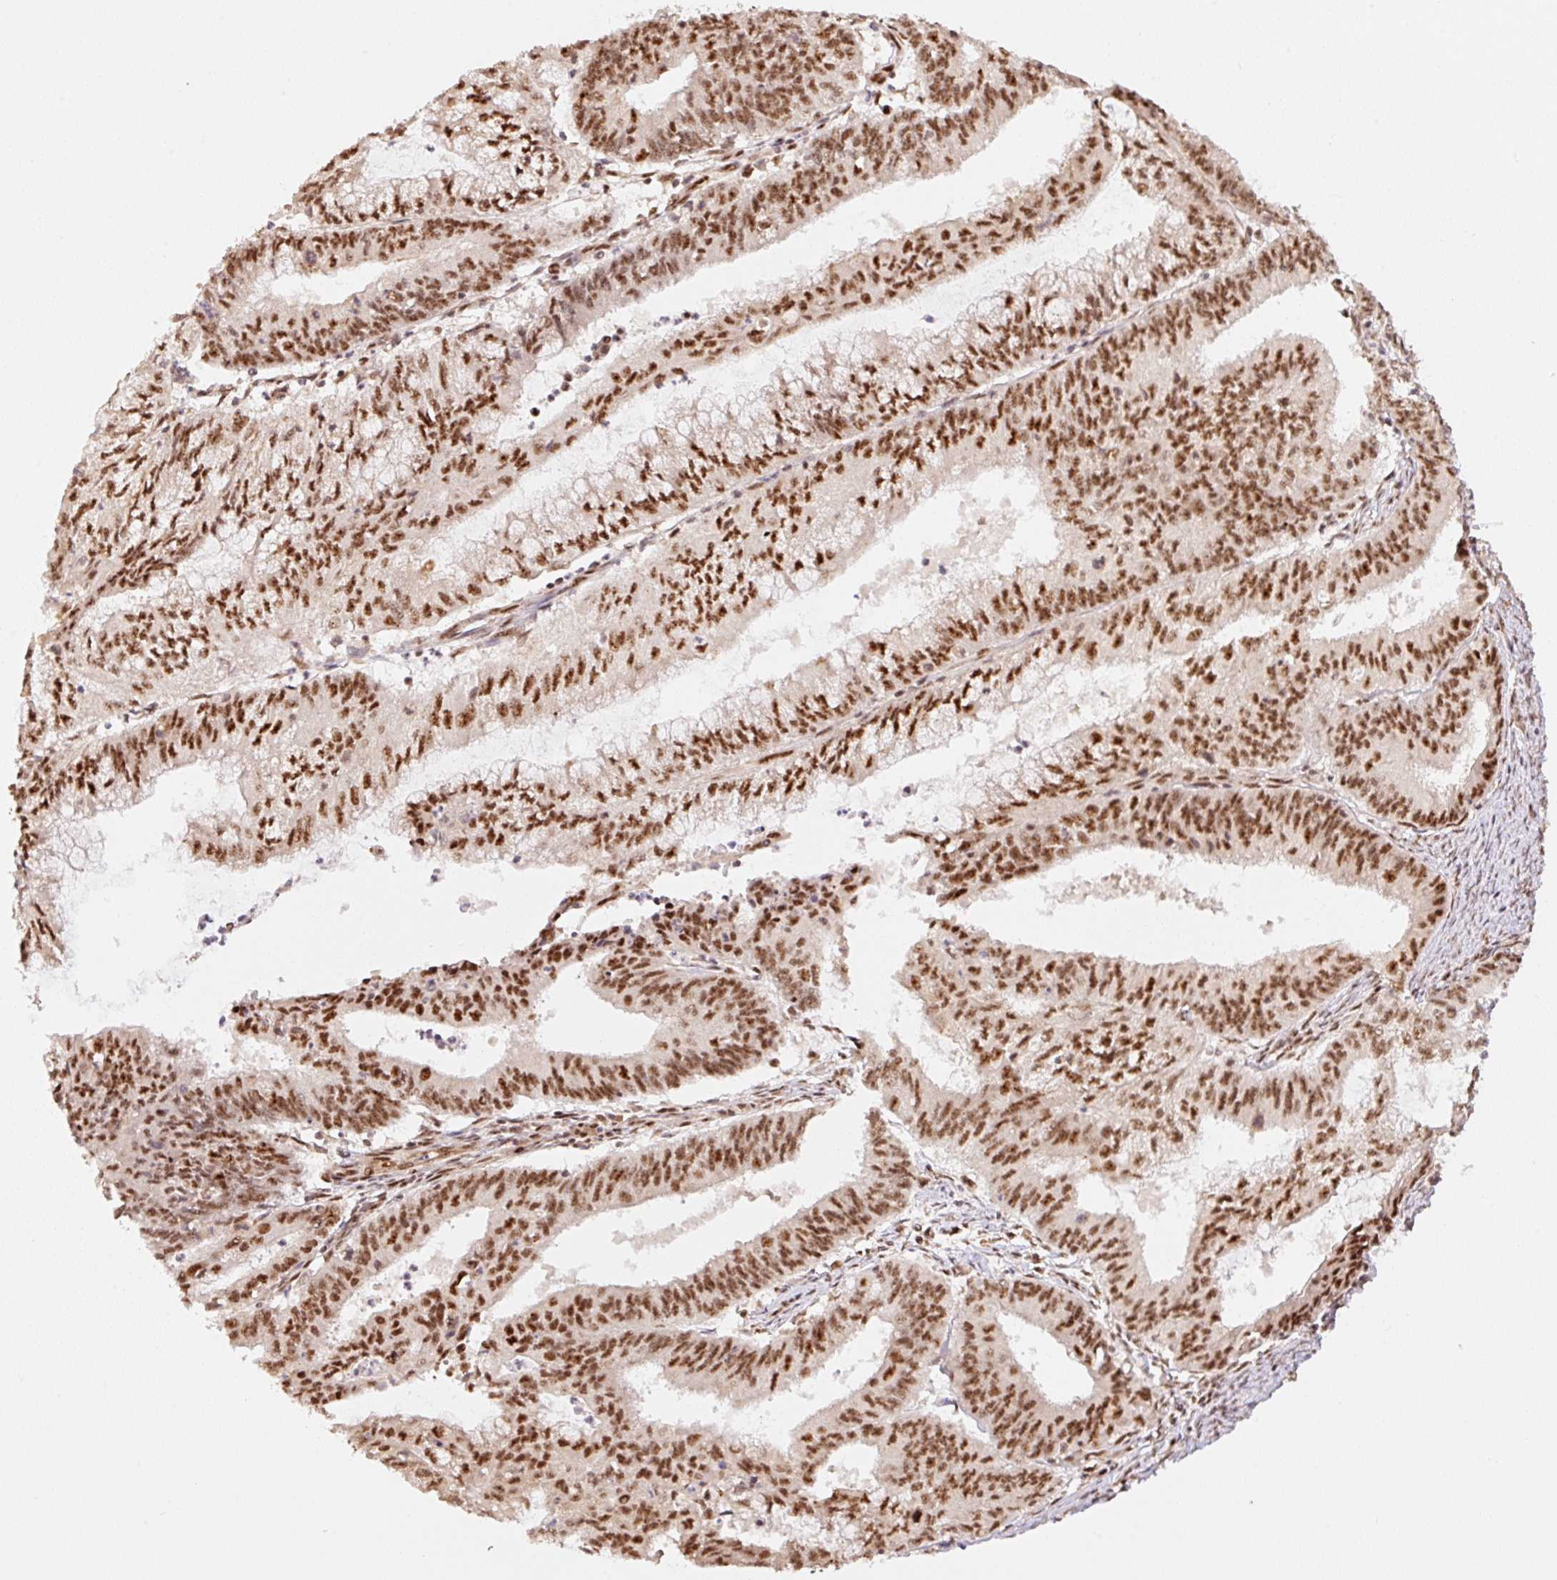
{"staining": {"intensity": "moderate", "quantity": ">75%", "location": "nuclear"}, "tissue": "endometrial cancer", "cell_type": "Tumor cells", "image_type": "cancer", "snomed": [{"axis": "morphology", "description": "Adenocarcinoma, NOS"}, {"axis": "topography", "description": "Endometrium"}], "caption": "Protein expression analysis of endometrial cancer displays moderate nuclear expression in about >75% of tumor cells. Using DAB (brown) and hematoxylin (blue) stains, captured at high magnification using brightfield microscopy.", "gene": "INTS8", "patient": {"sex": "female", "age": 61}}